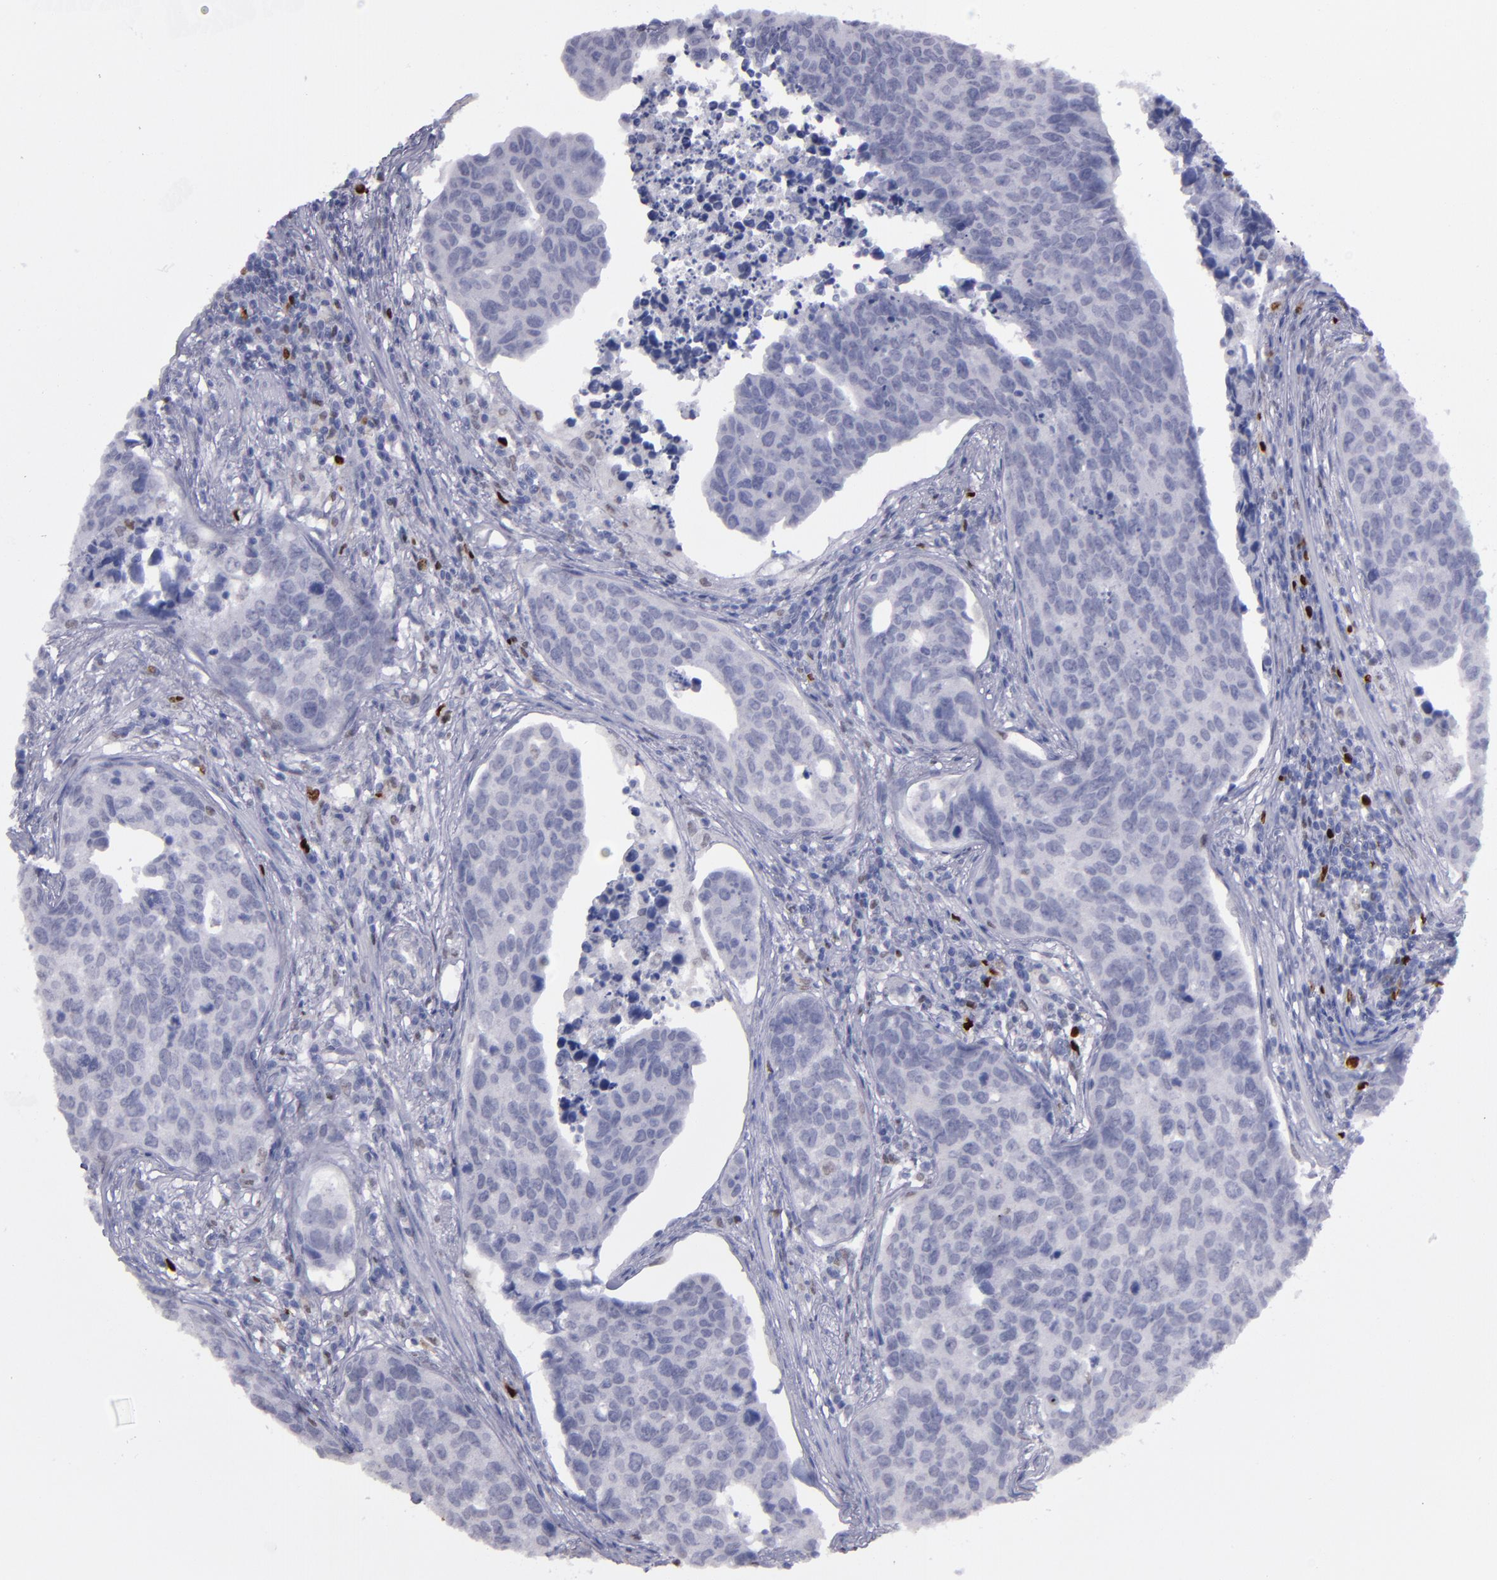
{"staining": {"intensity": "negative", "quantity": "none", "location": "none"}, "tissue": "urothelial cancer", "cell_type": "Tumor cells", "image_type": "cancer", "snomed": [{"axis": "morphology", "description": "Urothelial carcinoma, High grade"}, {"axis": "topography", "description": "Urinary bladder"}], "caption": "The photomicrograph reveals no significant staining in tumor cells of urothelial cancer. (DAB (3,3'-diaminobenzidine) IHC, high magnification).", "gene": "IRF8", "patient": {"sex": "male", "age": 81}}